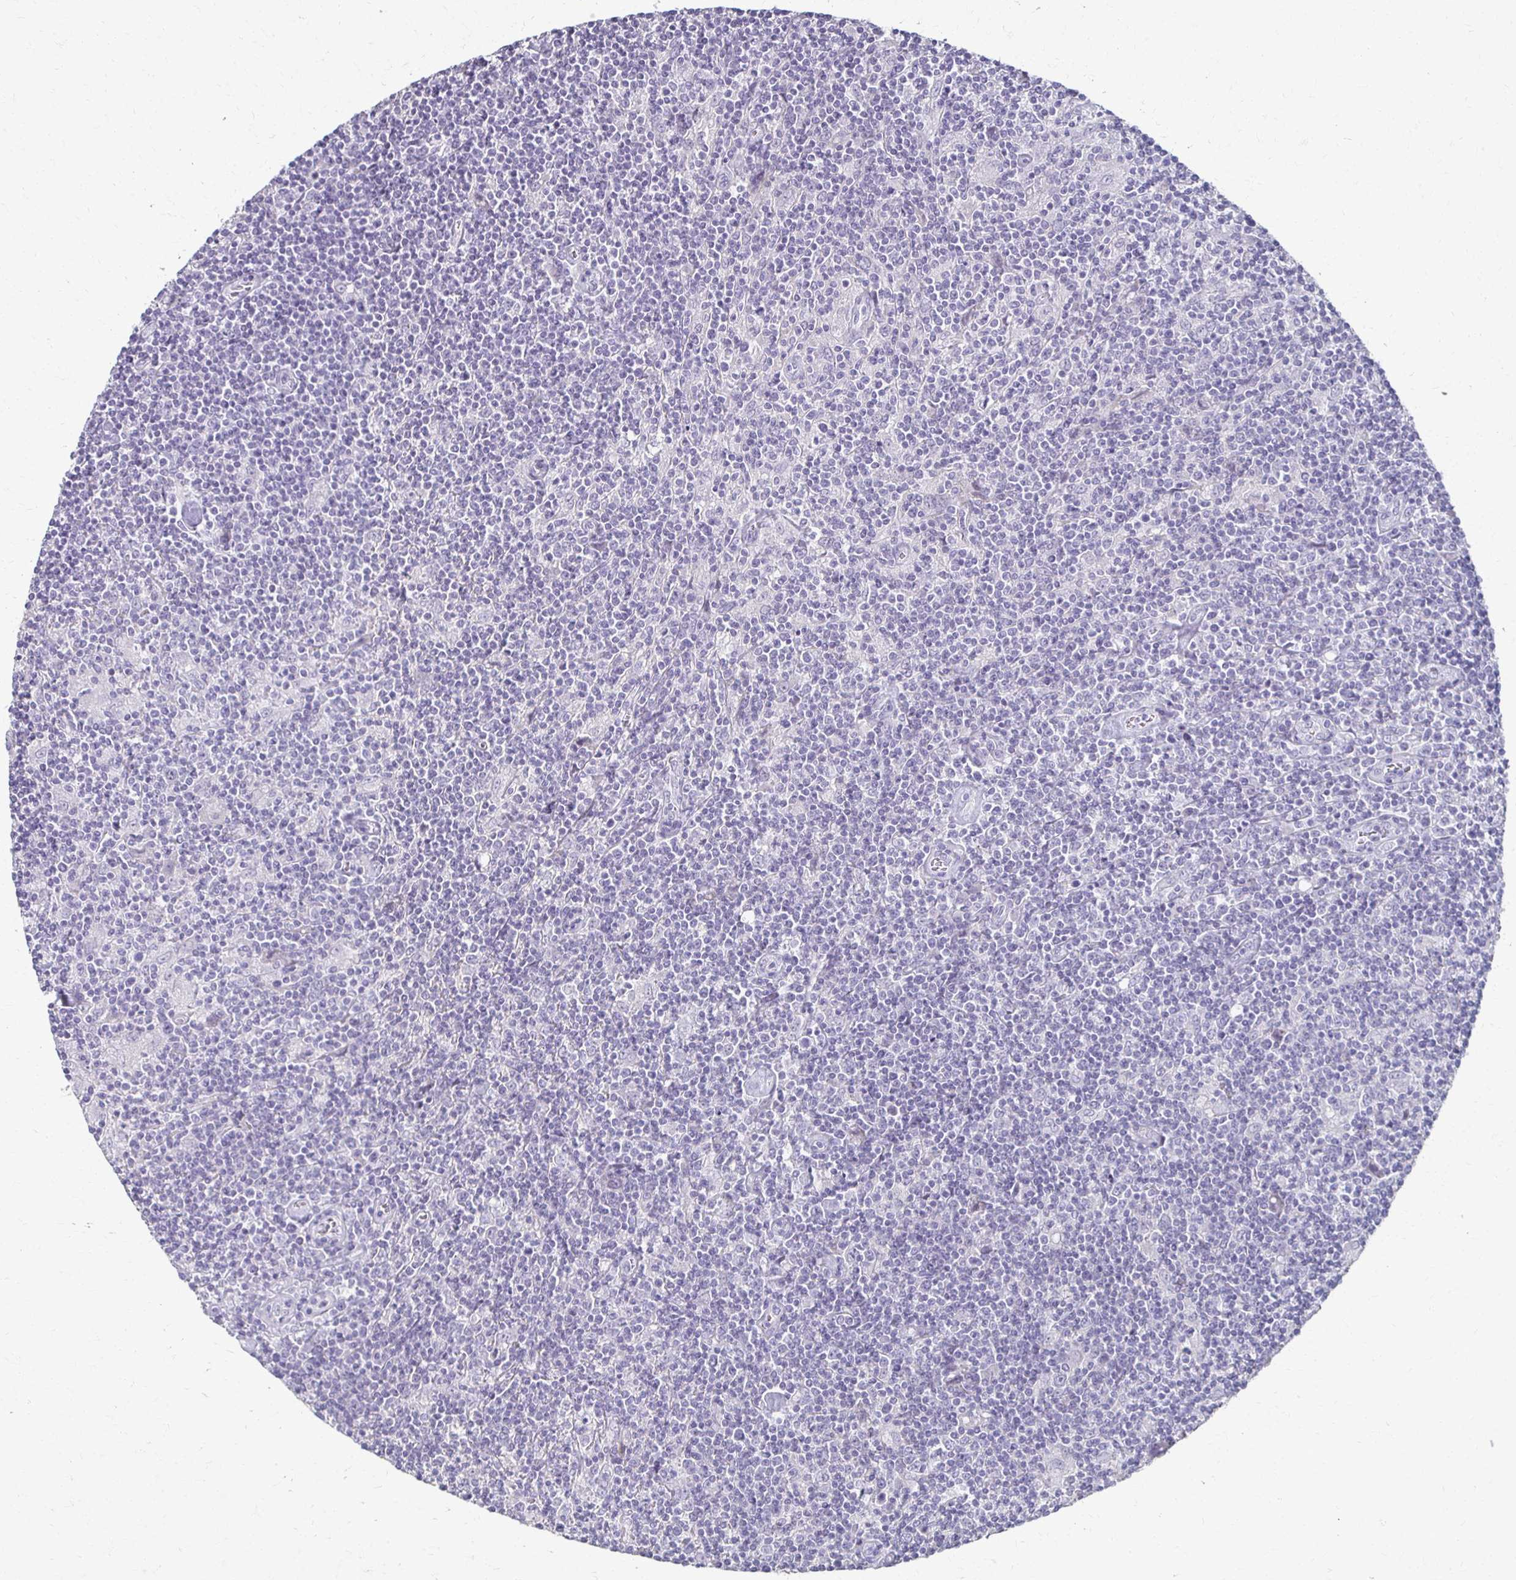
{"staining": {"intensity": "negative", "quantity": "none", "location": "none"}, "tissue": "lymphoma", "cell_type": "Tumor cells", "image_type": "cancer", "snomed": [{"axis": "morphology", "description": "Hodgkin's disease, NOS"}, {"axis": "topography", "description": "Lymph node"}], "caption": "IHC of human lymphoma displays no expression in tumor cells.", "gene": "FOXO4", "patient": {"sex": "male", "age": 40}}